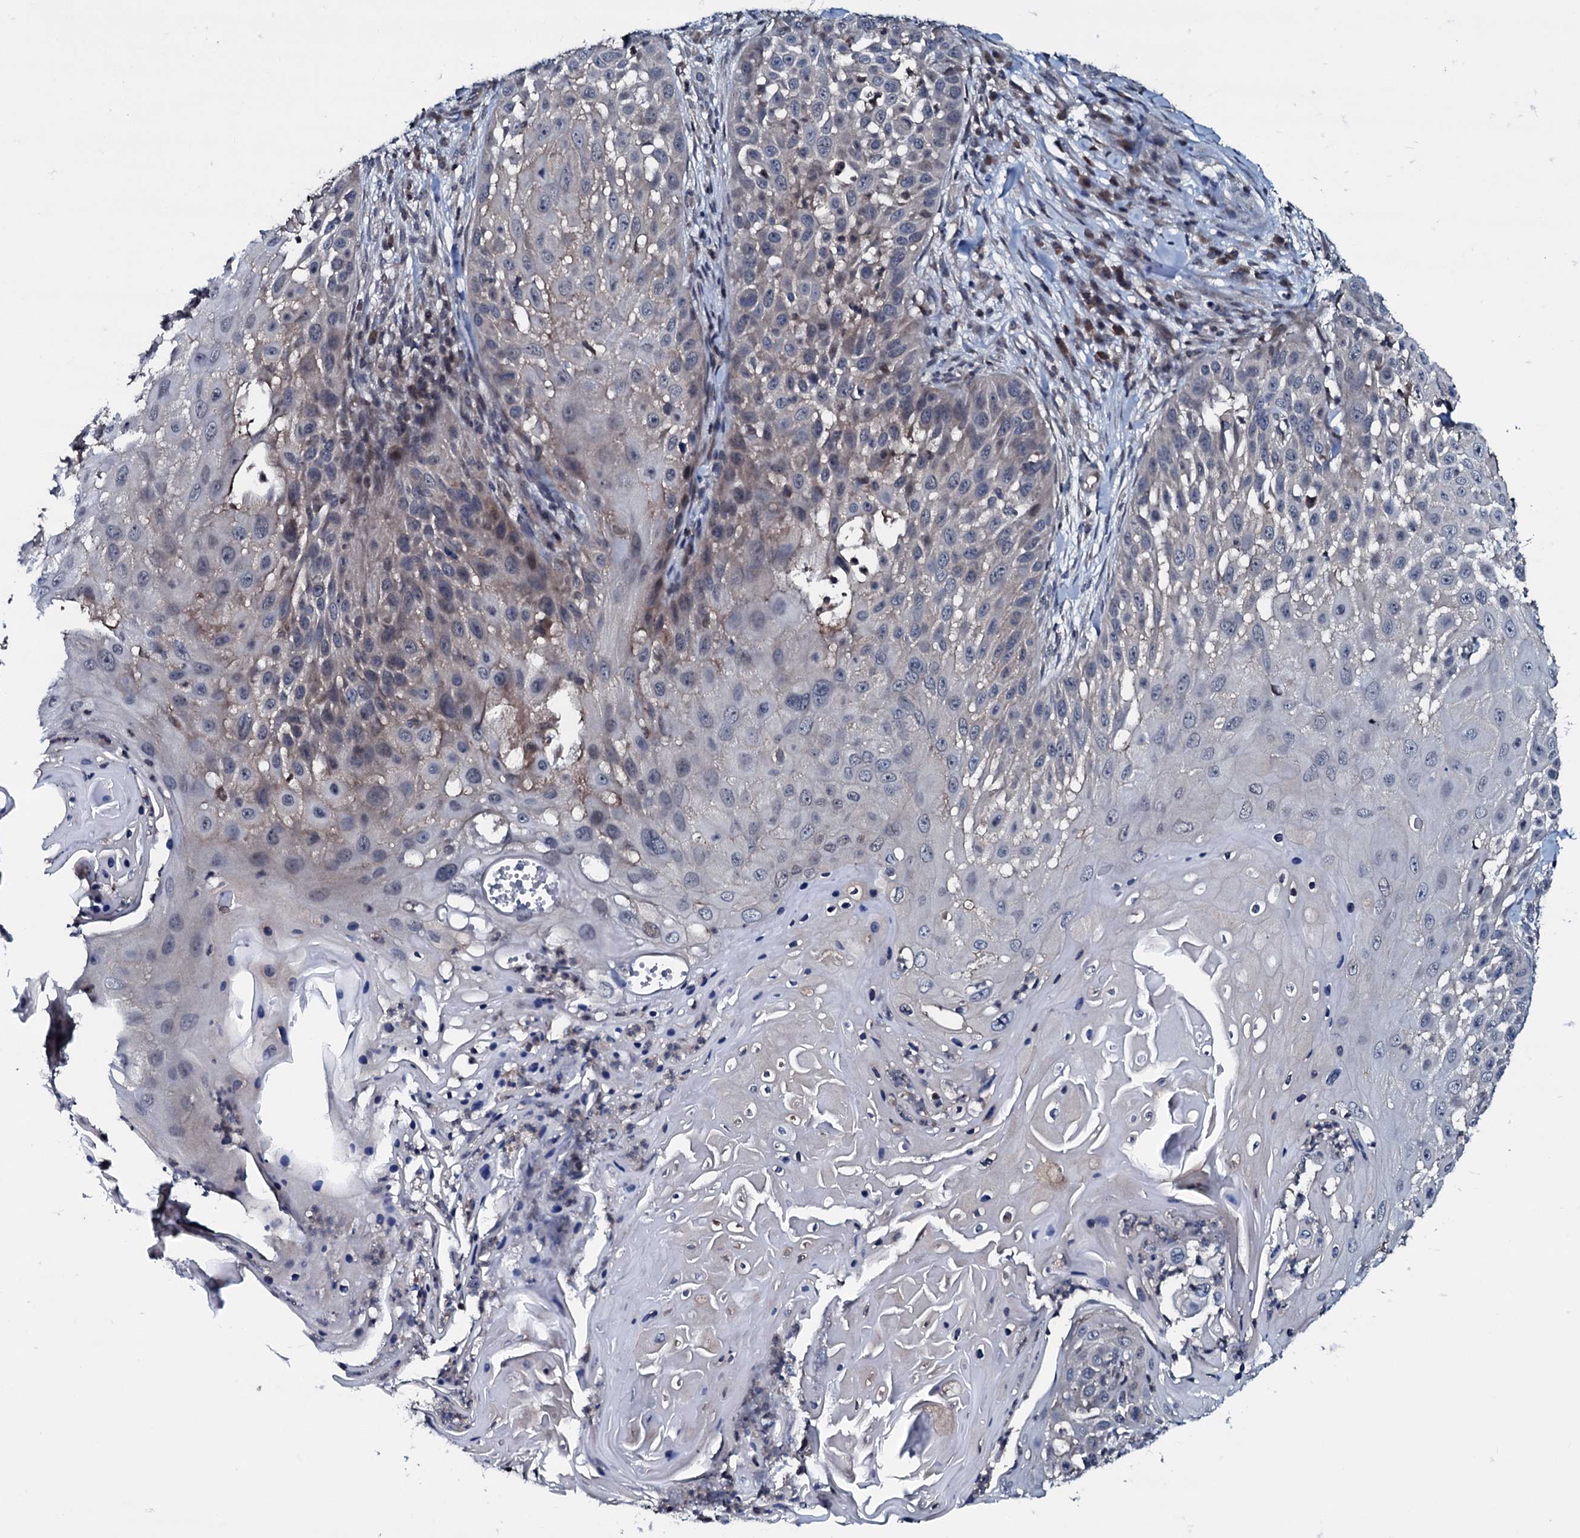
{"staining": {"intensity": "negative", "quantity": "none", "location": "none"}, "tissue": "skin cancer", "cell_type": "Tumor cells", "image_type": "cancer", "snomed": [{"axis": "morphology", "description": "Squamous cell carcinoma, NOS"}, {"axis": "topography", "description": "Skin"}], "caption": "High magnification brightfield microscopy of skin cancer (squamous cell carcinoma) stained with DAB (3,3'-diaminobenzidine) (brown) and counterstained with hematoxylin (blue): tumor cells show no significant staining.", "gene": "OGFOD2", "patient": {"sex": "female", "age": 44}}